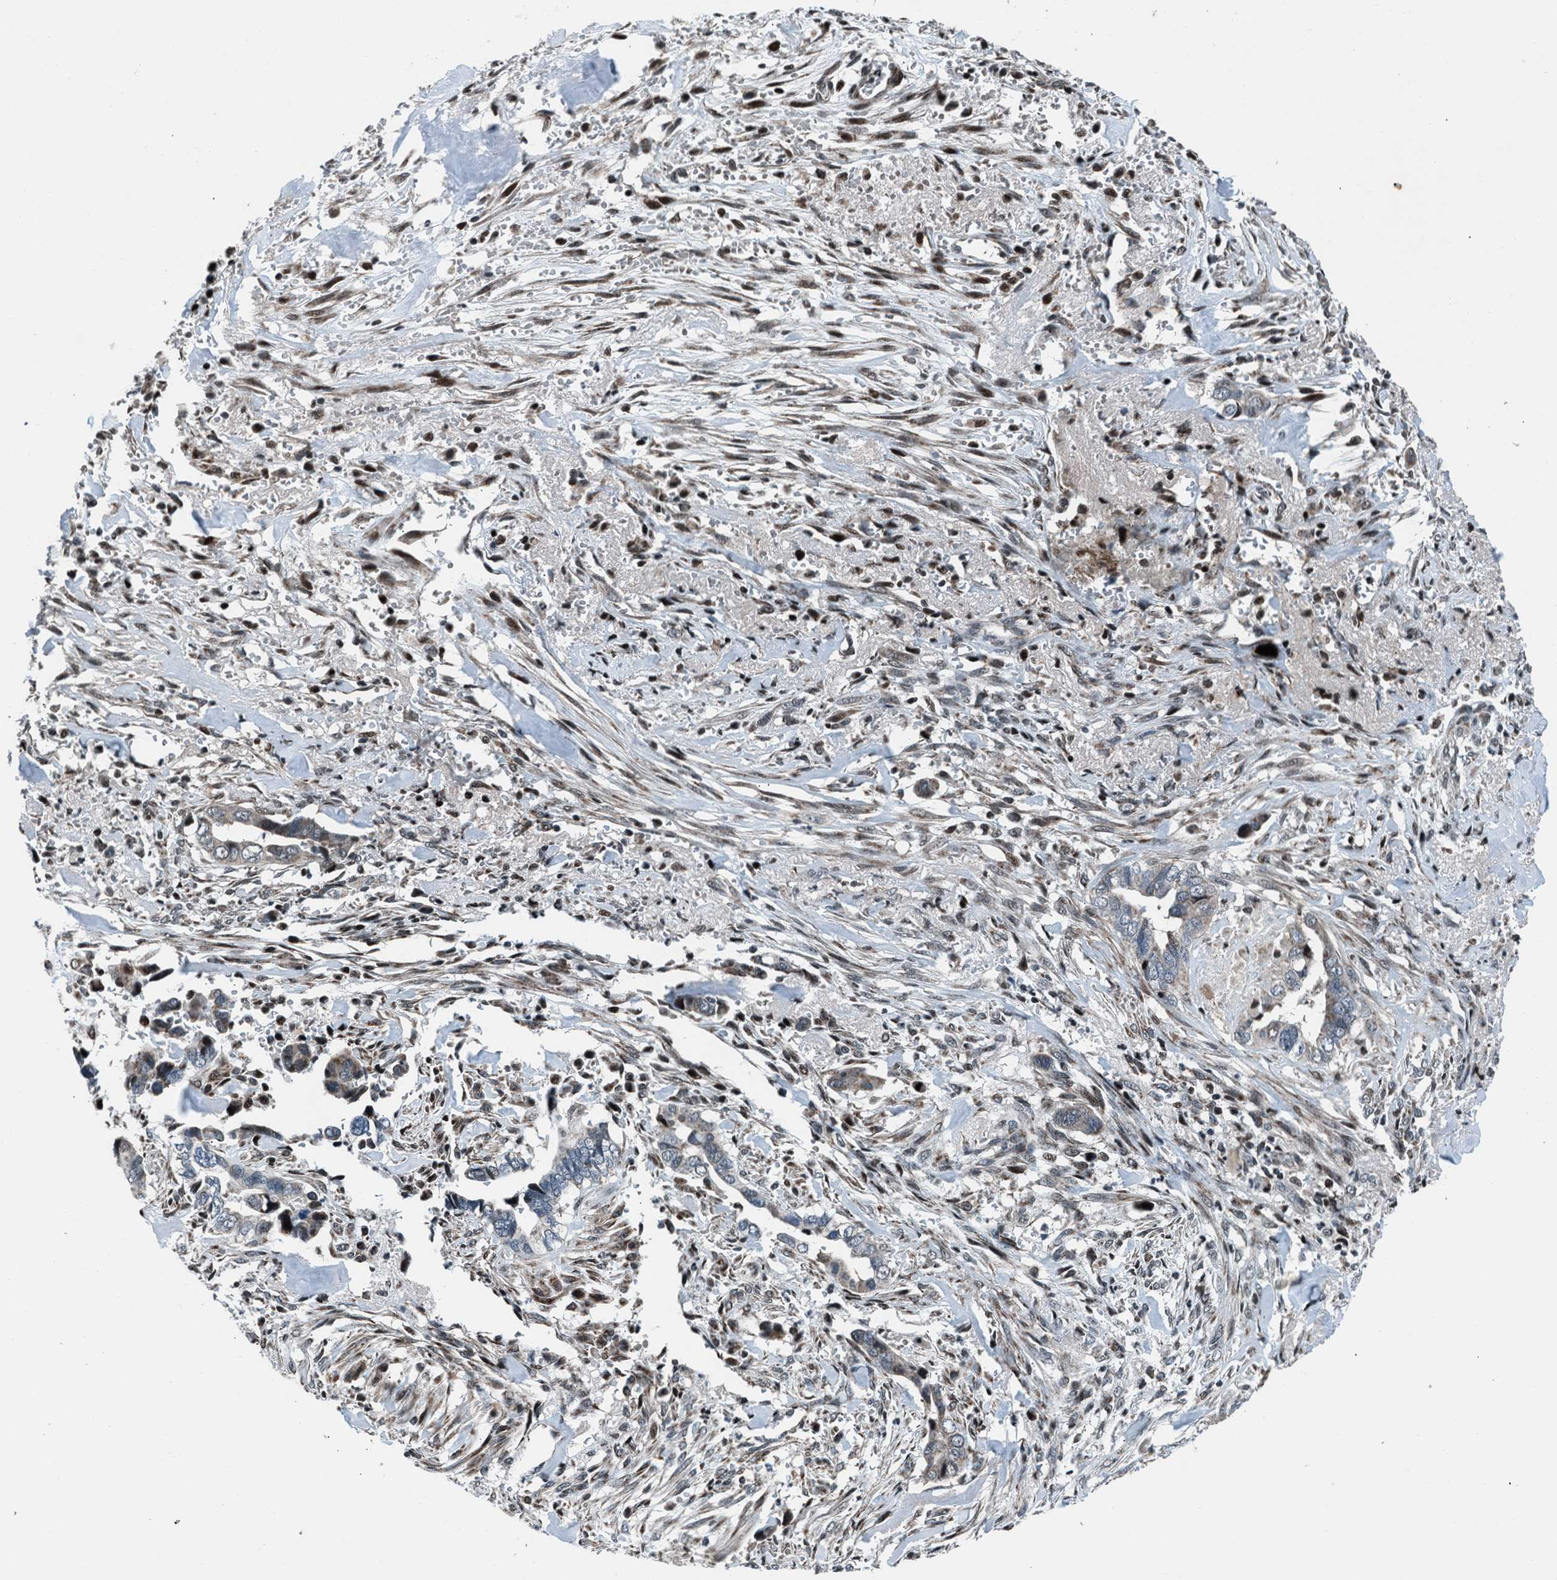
{"staining": {"intensity": "weak", "quantity": "<25%", "location": "cytoplasmic/membranous"}, "tissue": "liver cancer", "cell_type": "Tumor cells", "image_type": "cancer", "snomed": [{"axis": "morphology", "description": "Cholangiocarcinoma"}, {"axis": "topography", "description": "Liver"}], "caption": "Photomicrograph shows no protein staining in tumor cells of liver cholangiocarcinoma tissue.", "gene": "MORC3", "patient": {"sex": "female", "age": 79}}